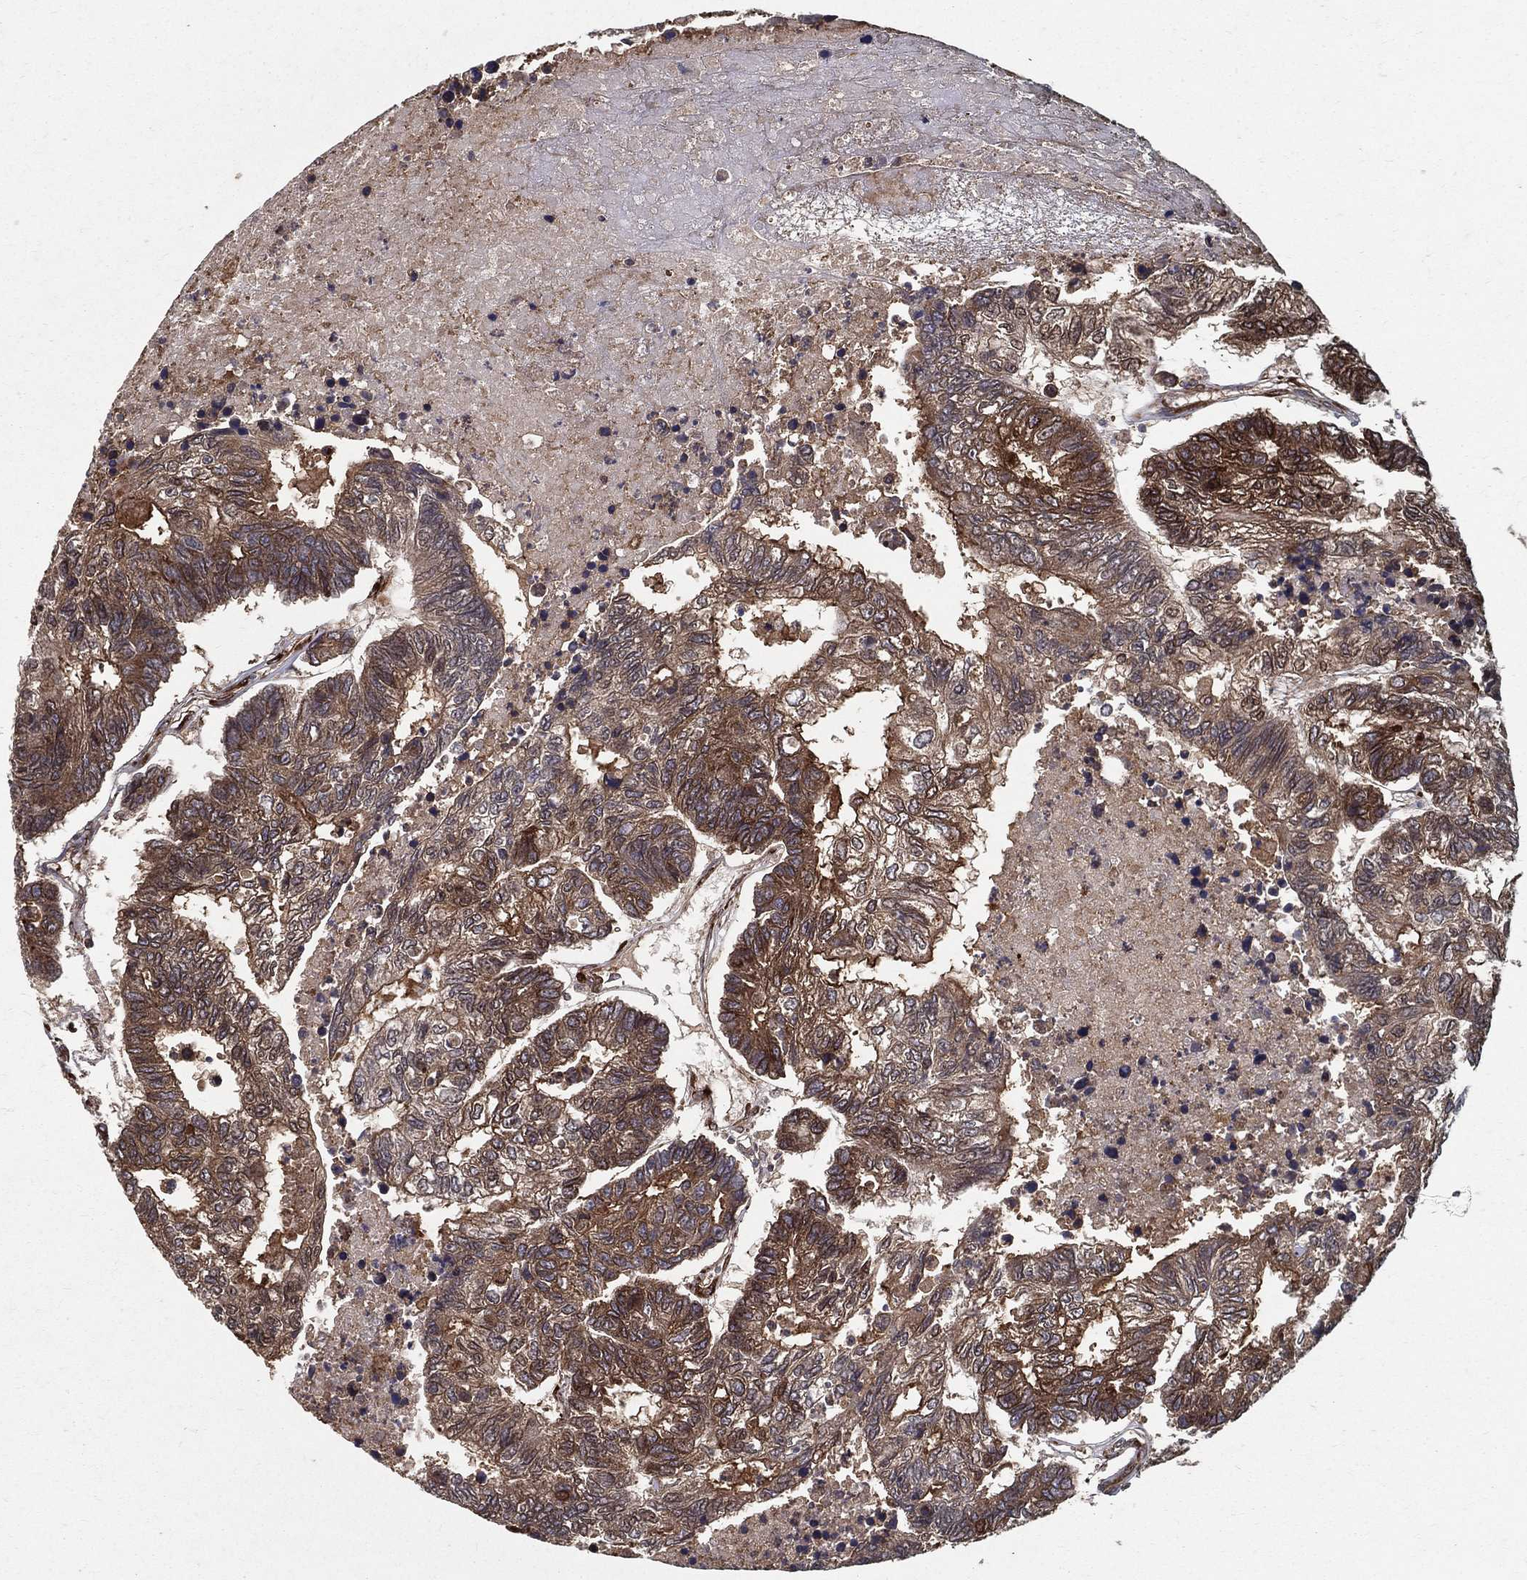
{"staining": {"intensity": "moderate", "quantity": ">75%", "location": "cytoplasmic/membranous"}, "tissue": "colorectal cancer", "cell_type": "Tumor cells", "image_type": "cancer", "snomed": [{"axis": "morphology", "description": "Adenocarcinoma, NOS"}, {"axis": "topography", "description": "Colon"}], "caption": "Human colorectal cancer stained for a protein (brown) demonstrates moderate cytoplasmic/membranous positive positivity in about >75% of tumor cells.", "gene": "CERS2", "patient": {"sex": "female", "age": 48}}